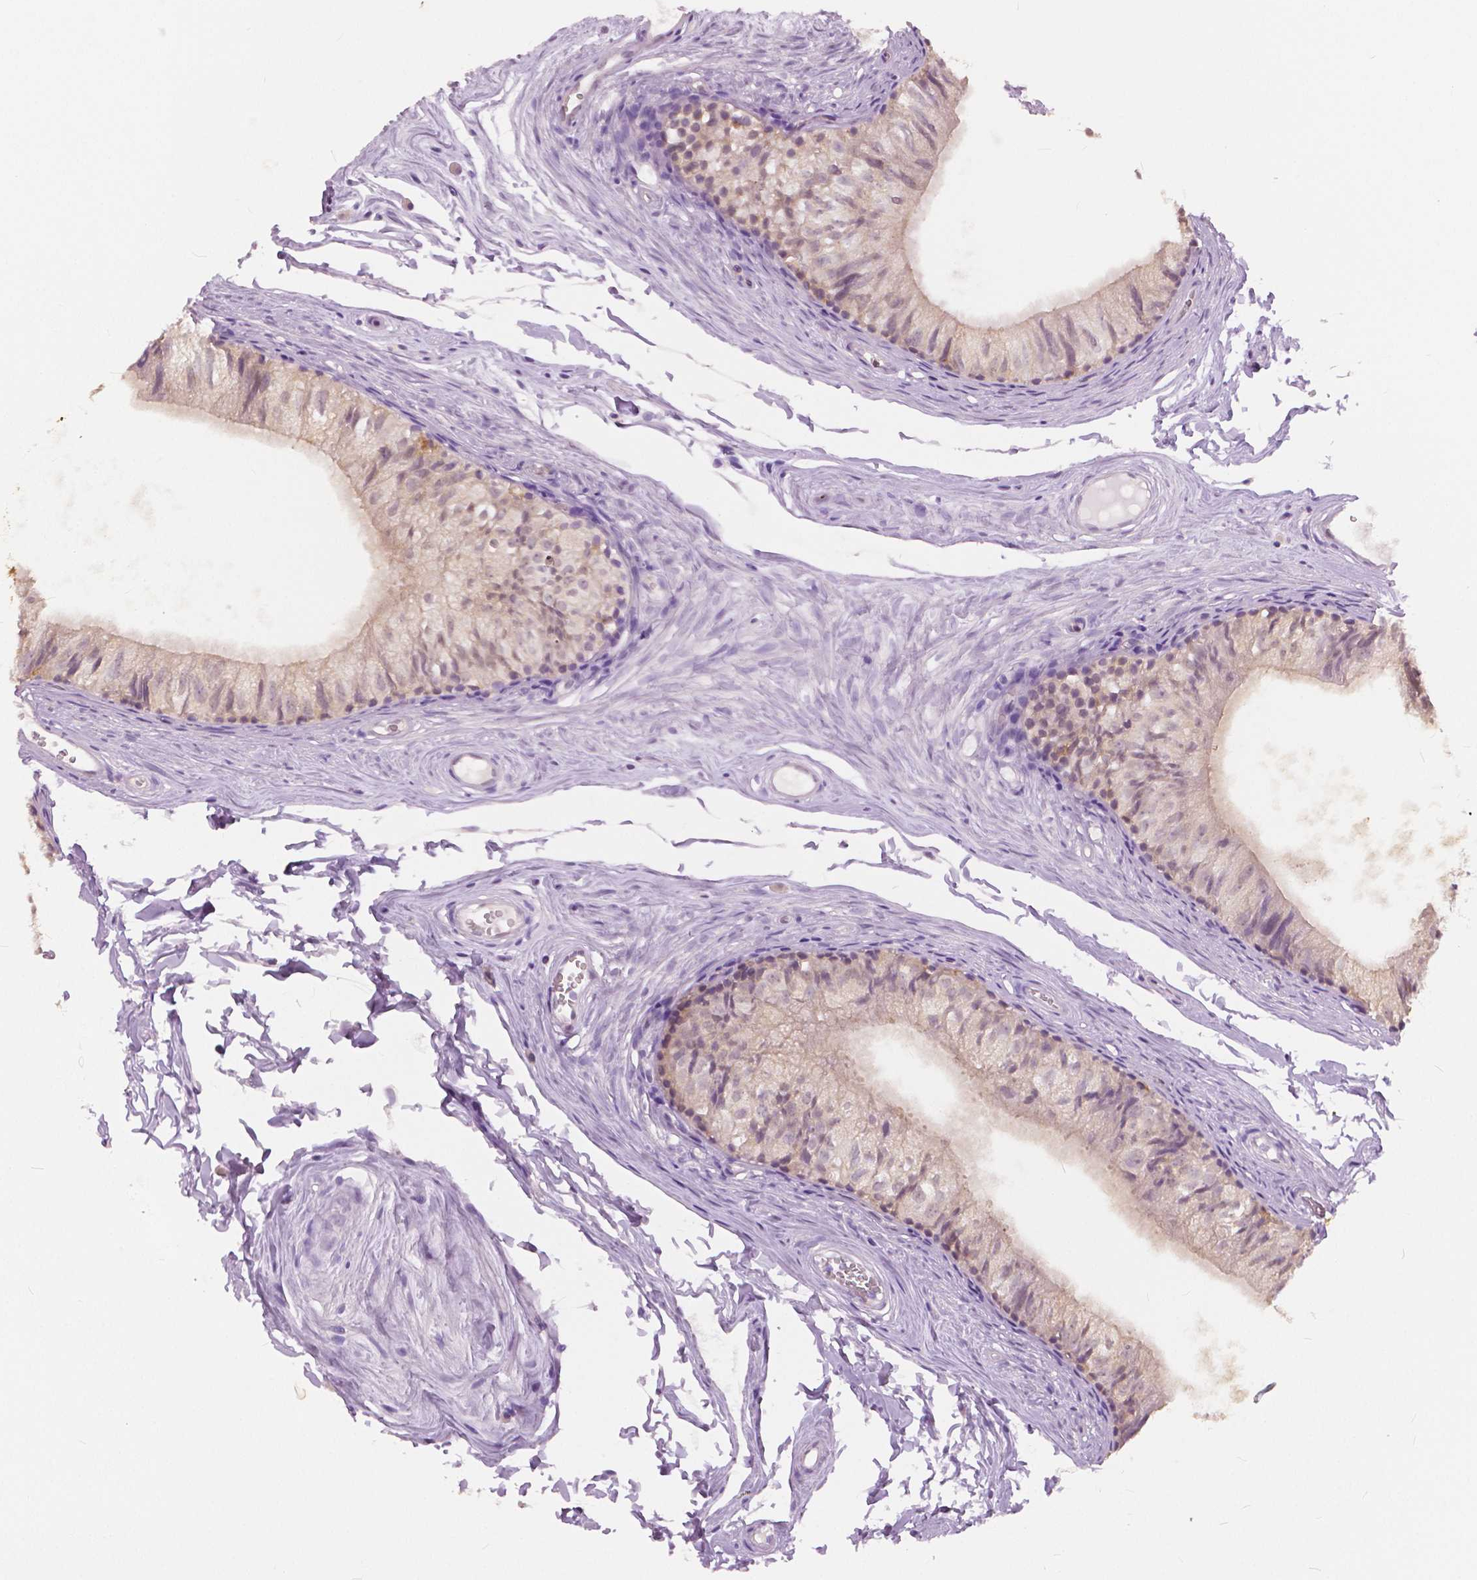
{"staining": {"intensity": "weak", "quantity": "25%-75%", "location": "cytoplasmic/membranous"}, "tissue": "epididymis", "cell_type": "Glandular cells", "image_type": "normal", "snomed": [{"axis": "morphology", "description": "Normal tissue, NOS"}, {"axis": "topography", "description": "Epididymis"}], "caption": "Glandular cells show low levels of weak cytoplasmic/membranous positivity in approximately 25%-75% of cells in unremarkable epididymis.", "gene": "TKFC", "patient": {"sex": "male", "age": 45}}